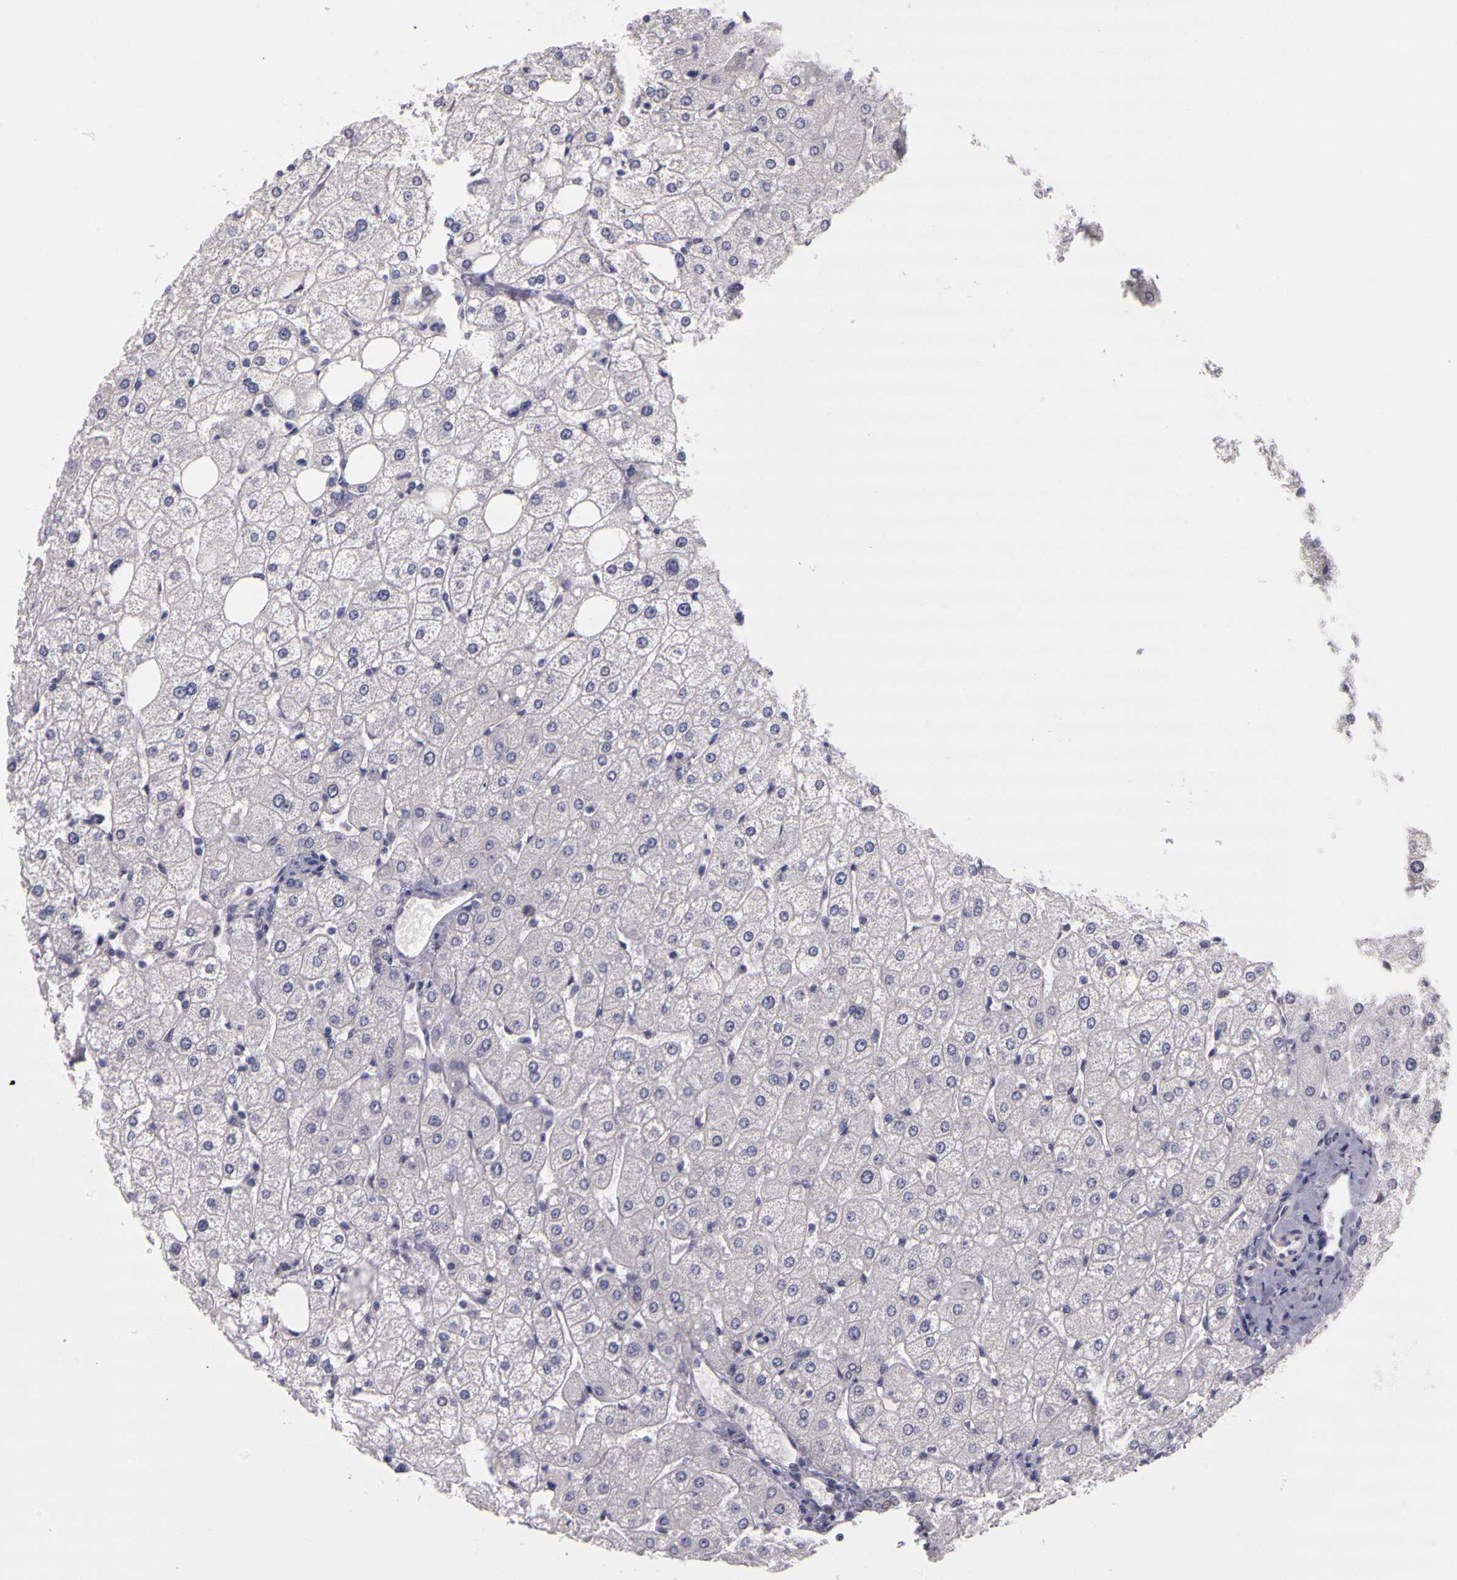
{"staining": {"intensity": "weak", "quantity": "25%-75%", "location": "nuclear"}, "tissue": "liver", "cell_type": "Cholangiocytes", "image_type": "normal", "snomed": [{"axis": "morphology", "description": "Normal tissue, NOS"}, {"axis": "topography", "description": "Liver"}], "caption": "Protein expression analysis of unremarkable human liver reveals weak nuclear staining in about 25%-75% of cholangiocytes.", "gene": "WDR13", "patient": {"sex": "male", "age": 35}}